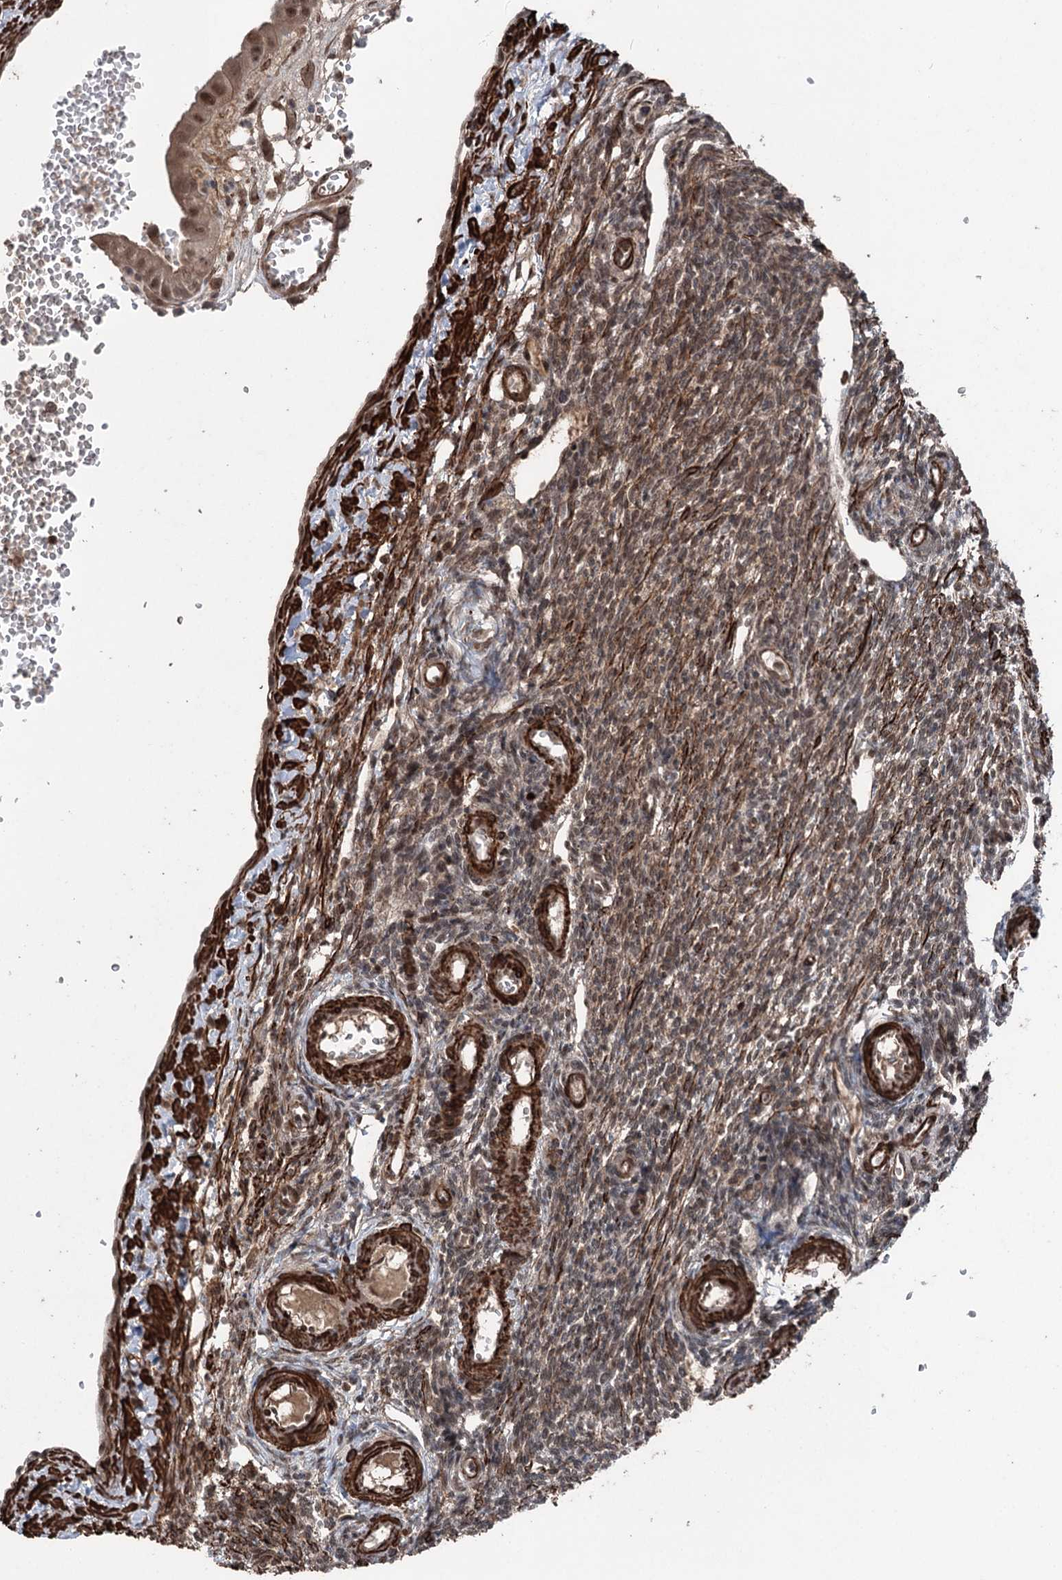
{"staining": {"intensity": "moderate", "quantity": "<25%", "location": "cytoplasmic/membranous,nuclear"}, "tissue": "ovary", "cell_type": "Ovarian stroma cells", "image_type": "normal", "snomed": [{"axis": "morphology", "description": "Normal tissue, NOS"}, {"axis": "morphology", "description": "Cyst, NOS"}, {"axis": "topography", "description": "Ovary"}], "caption": "This is an image of immunohistochemistry staining of normal ovary, which shows moderate expression in the cytoplasmic/membranous,nuclear of ovarian stroma cells.", "gene": "CCDC82", "patient": {"sex": "female", "age": 33}}